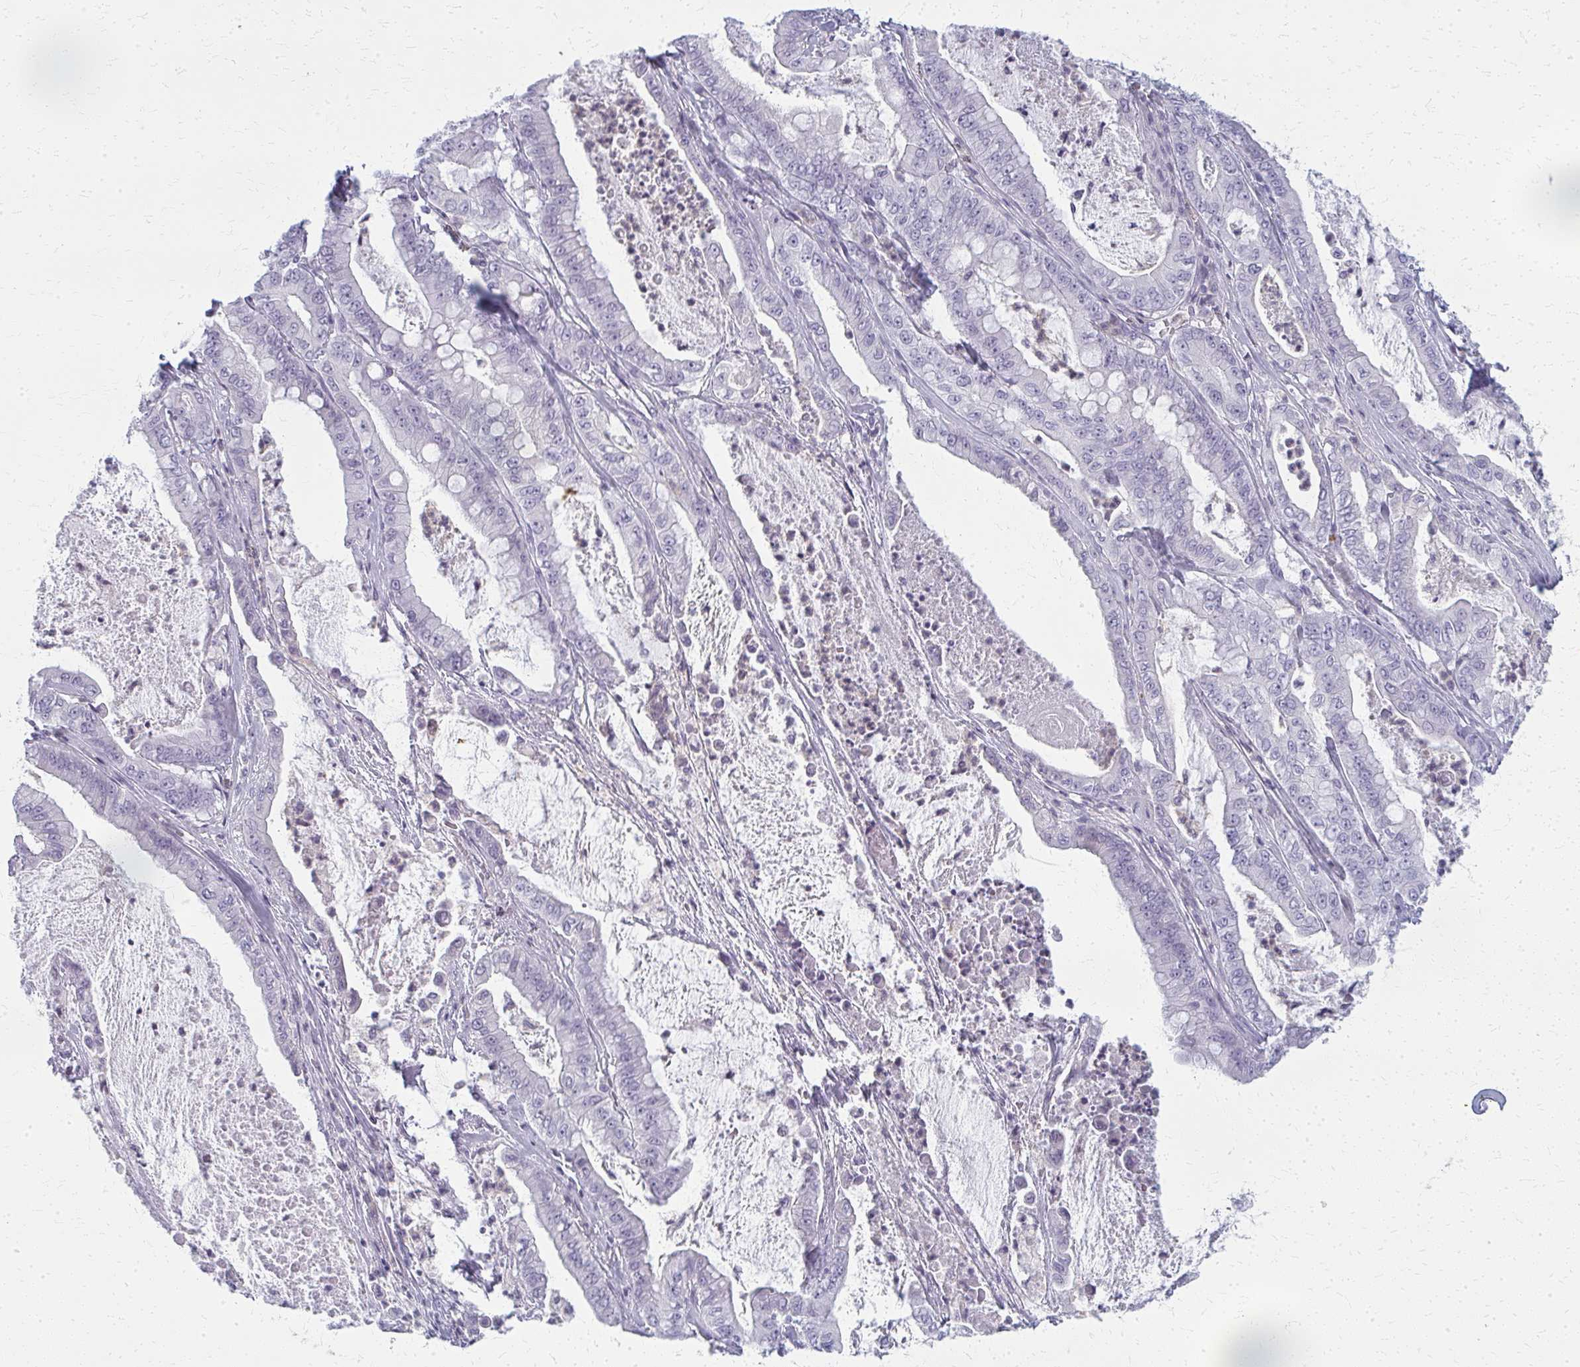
{"staining": {"intensity": "negative", "quantity": "none", "location": "none"}, "tissue": "pancreatic cancer", "cell_type": "Tumor cells", "image_type": "cancer", "snomed": [{"axis": "morphology", "description": "Adenocarcinoma, NOS"}, {"axis": "topography", "description": "Pancreas"}], "caption": "High magnification brightfield microscopy of adenocarcinoma (pancreatic) stained with DAB (brown) and counterstained with hematoxylin (blue): tumor cells show no significant positivity. (Brightfield microscopy of DAB (3,3'-diaminobenzidine) IHC at high magnification).", "gene": "CASQ2", "patient": {"sex": "male", "age": 71}}